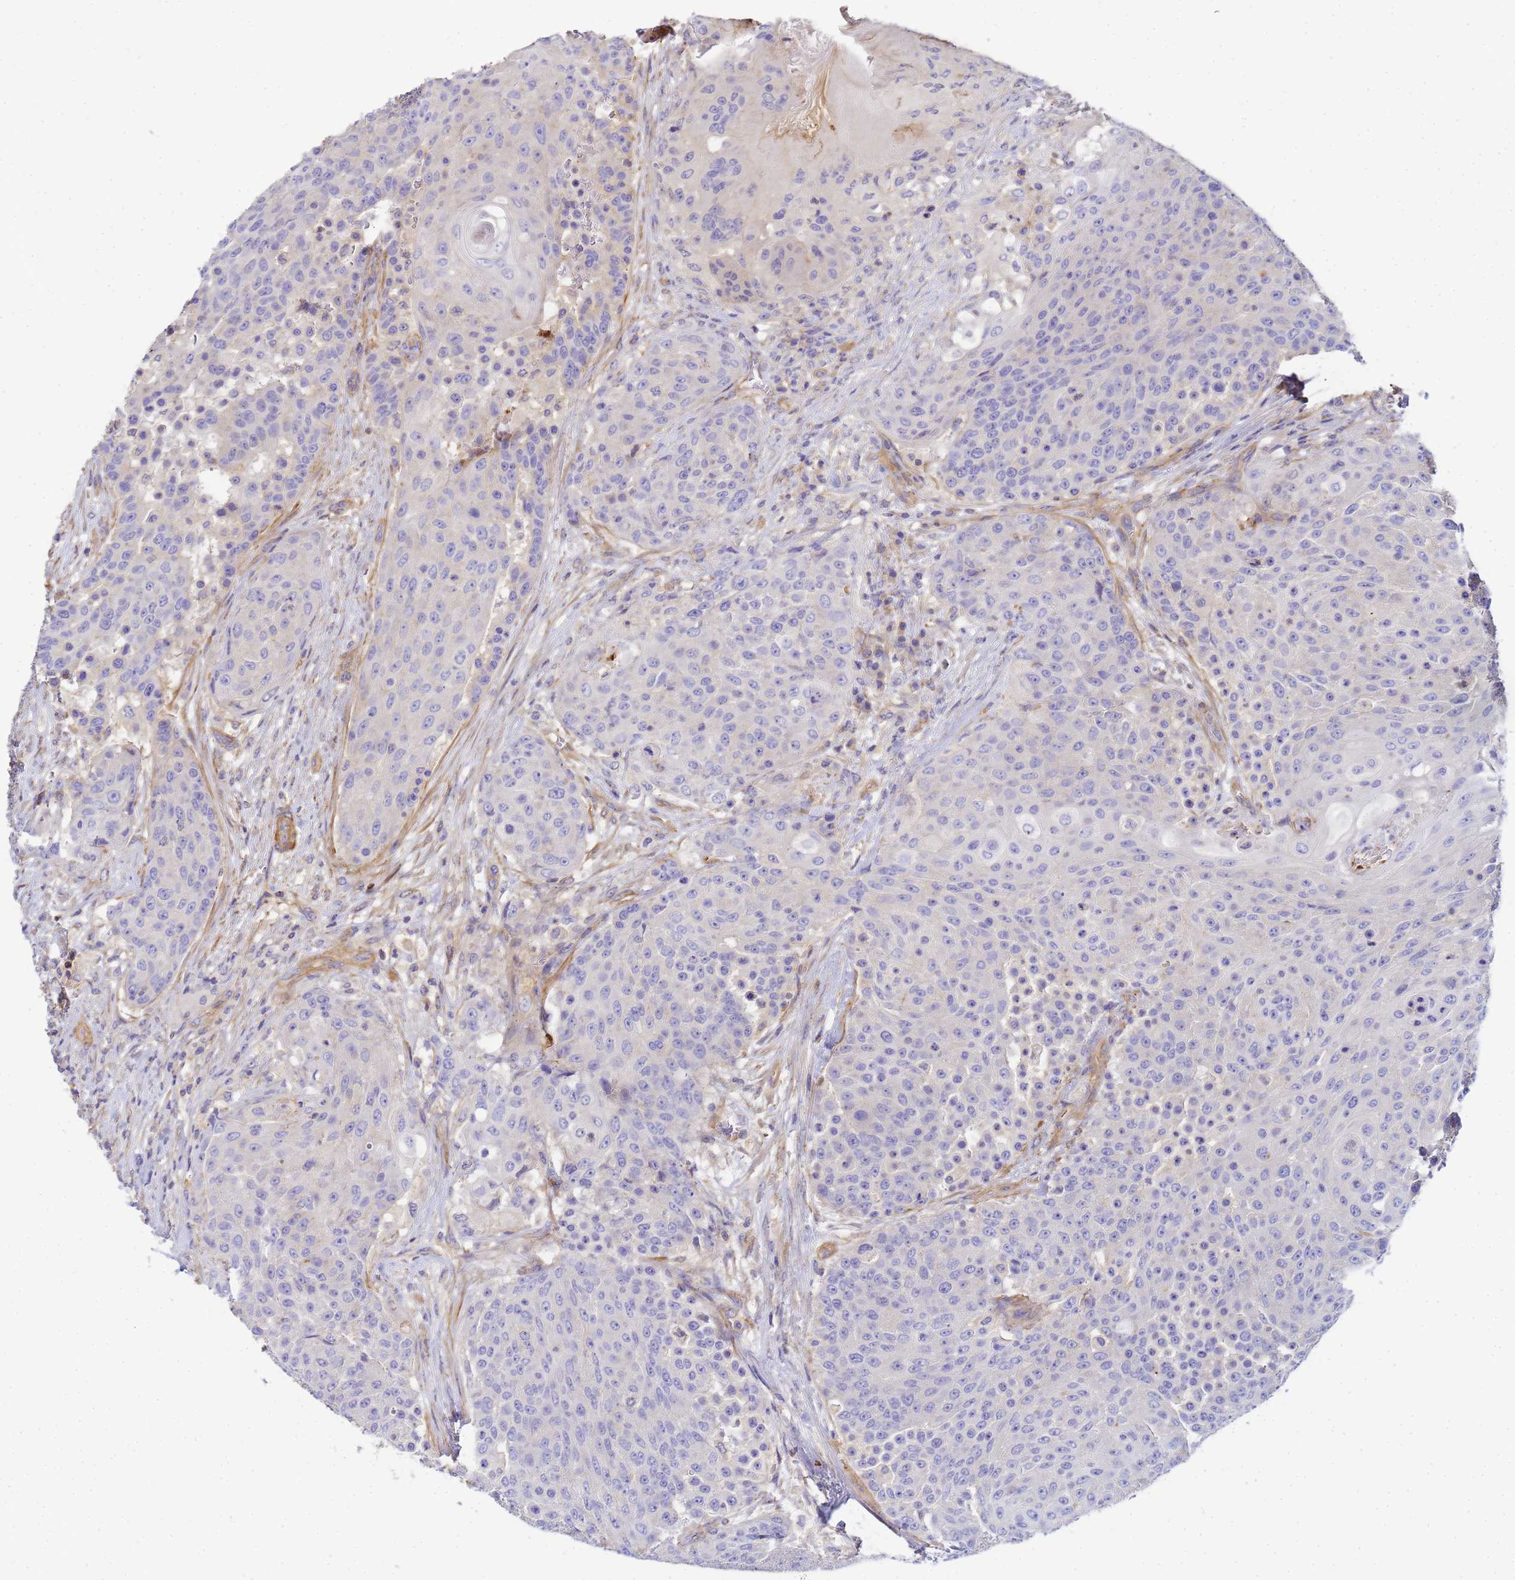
{"staining": {"intensity": "negative", "quantity": "none", "location": "none"}, "tissue": "urothelial cancer", "cell_type": "Tumor cells", "image_type": "cancer", "snomed": [{"axis": "morphology", "description": "Urothelial carcinoma, High grade"}, {"axis": "topography", "description": "Urinary bladder"}], "caption": "The histopathology image shows no significant staining in tumor cells of urothelial cancer. Nuclei are stained in blue.", "gene": "MYL12A", "patient": {"sex": "female", "age": 63}}